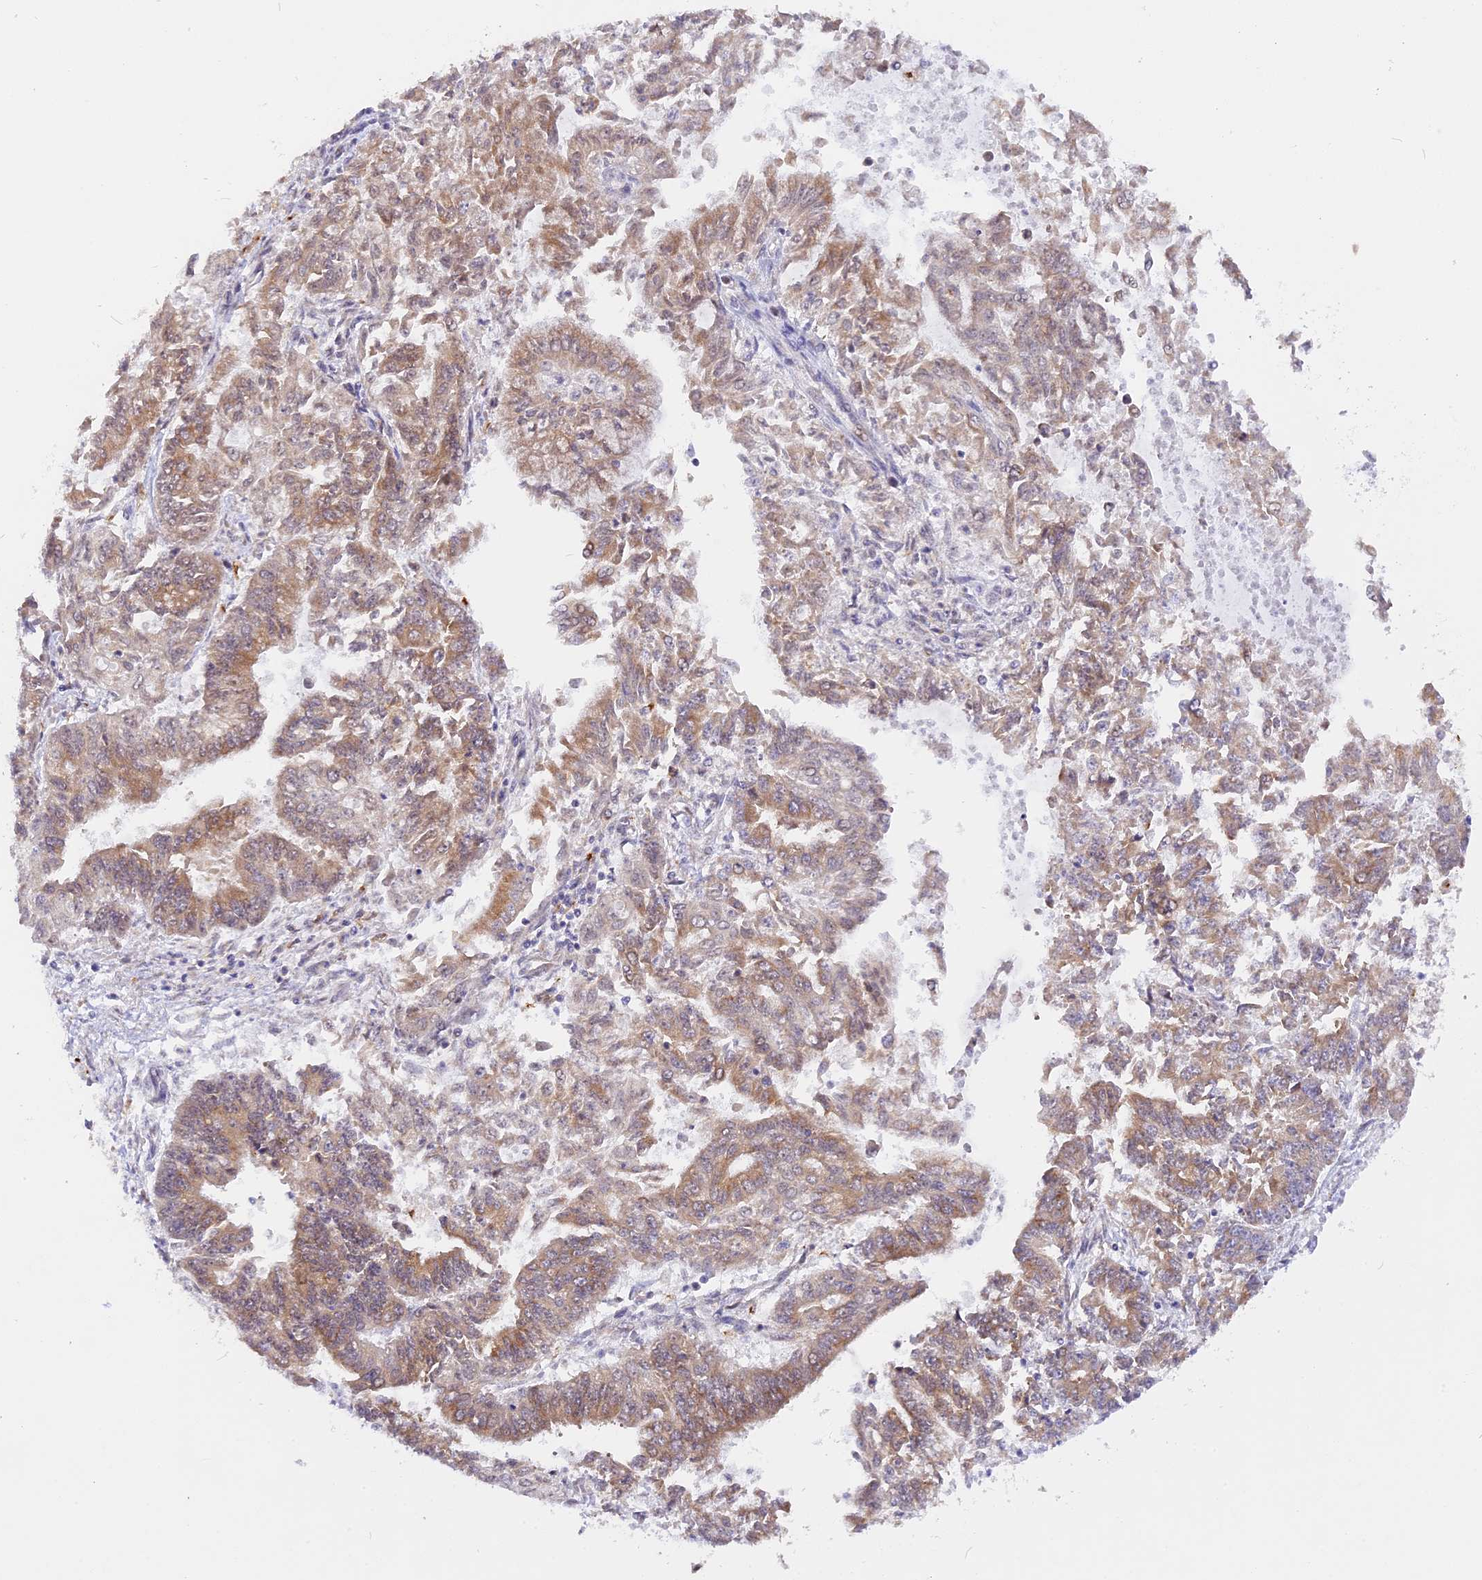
{"staining": {"intensity": "weak", "quantity": ">75%", "location": "cytoplasmic/membranous"}, "tissue": "endometrial cancer", "cell_type": "Tumor cells", "image_type": "cancer", "snomed": [{"axis": "morphology", "description": "Adenocarcinoma, NOS"}, {"axis": "topography", "description": "Endometrium"}], "caption": "Immunohistochemistry (IHC) photomicrograph of human adenocarcinoma (endometrial) stained for a protein (brown), which reveals low levels of weak cytoplasmic/membranous expression in about >75% of tumor cells.", "gene": "GNPTAB", "patient": {"sex": "female", "age": 73}}